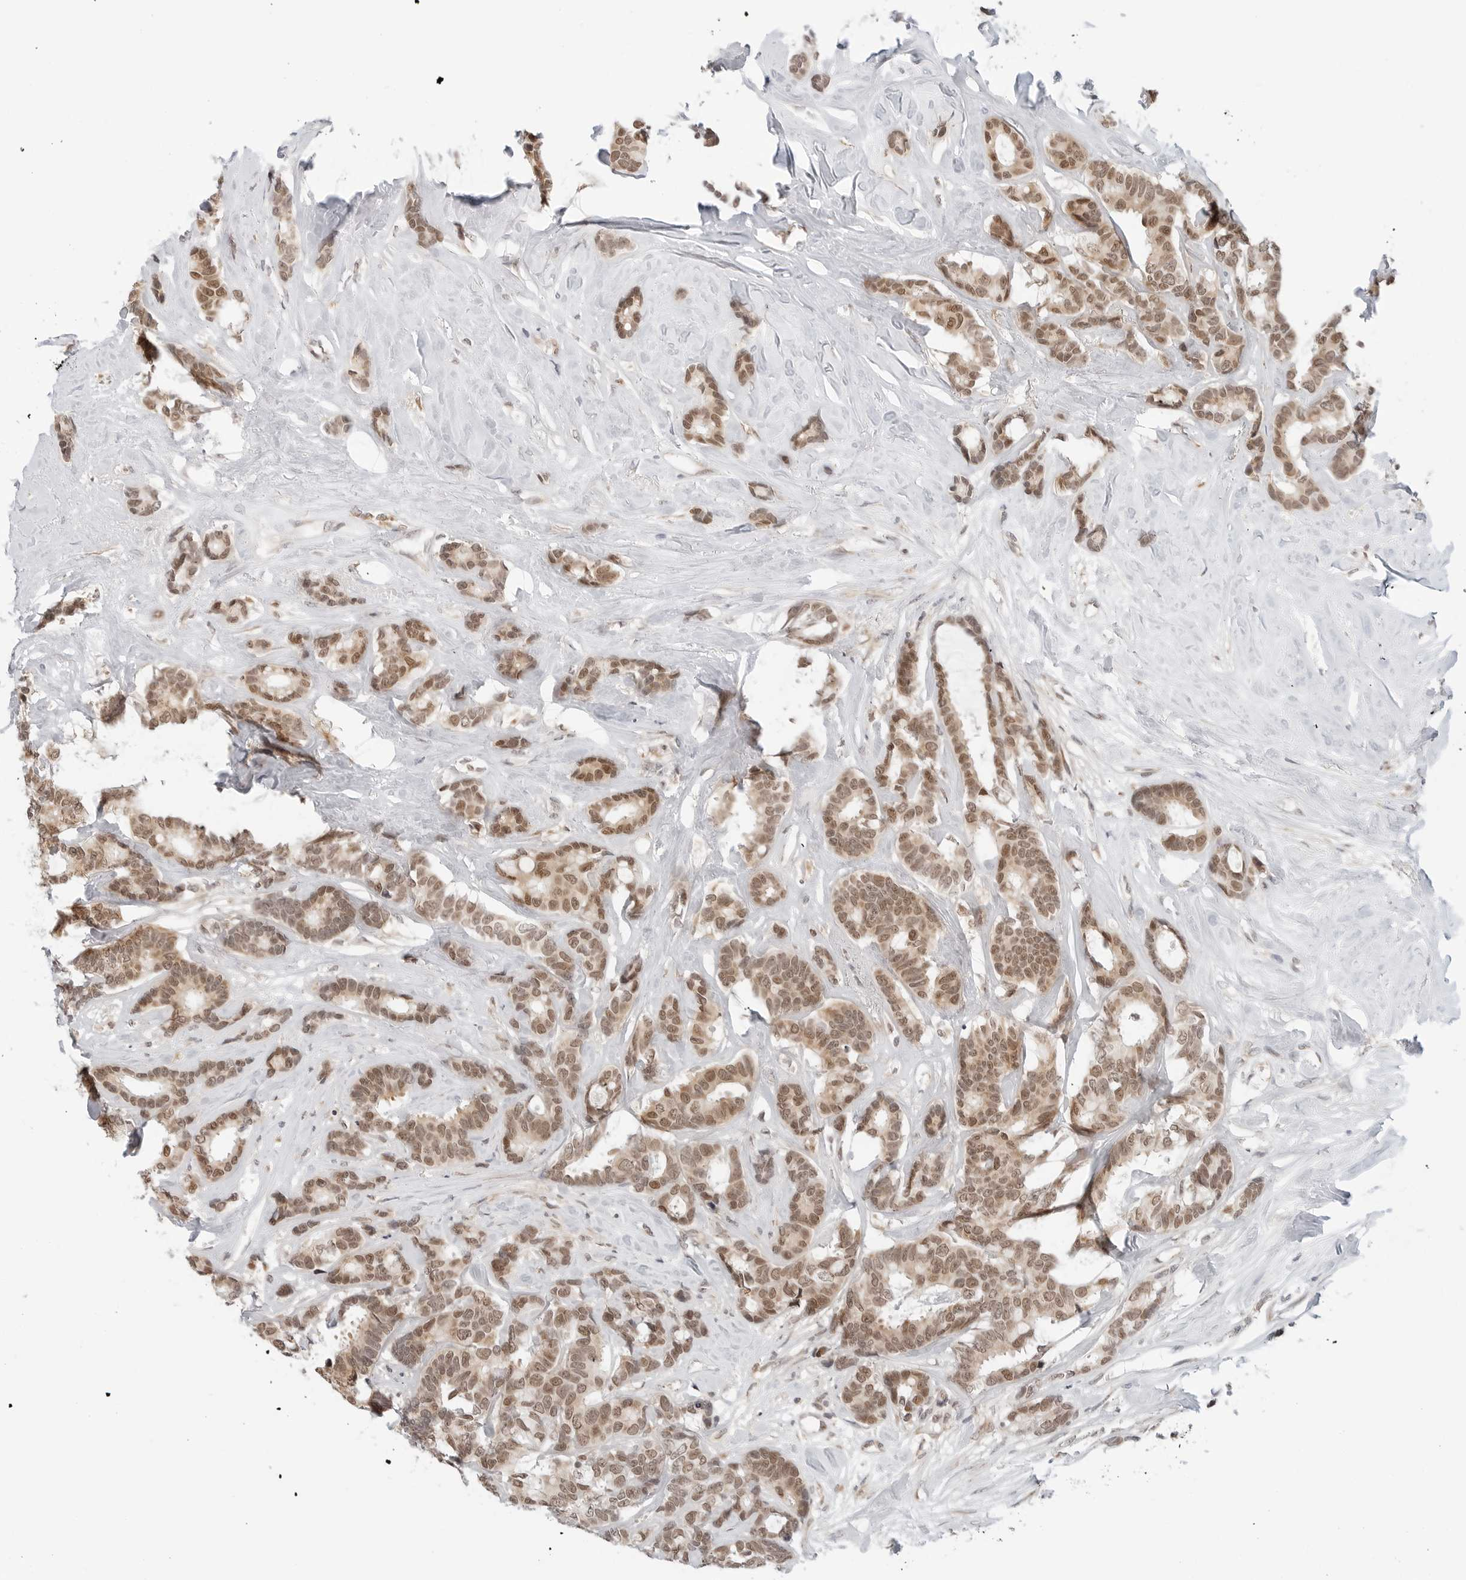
{"staining": {"intensity": "moderate", "quantity": ">75%", "location": "cytoplasmic/membranous,nuclear"}, "tissue": "breast cancer", "cell_type": "Tumor cells", "image_type": "cancer", "snomed": [{"axis": "morphology", "description": "Duct carcinoma"}, {"axis": "topography", "description": "Breast"}], "caption": "Tumor cells exhibit moderate cytoplasmic/membranous and nuclear expression in about >75% of cells in intraductal carcinoma (breast).", "gene": "POLR3GL", "patient": {"sex": "female", "age": 87}}